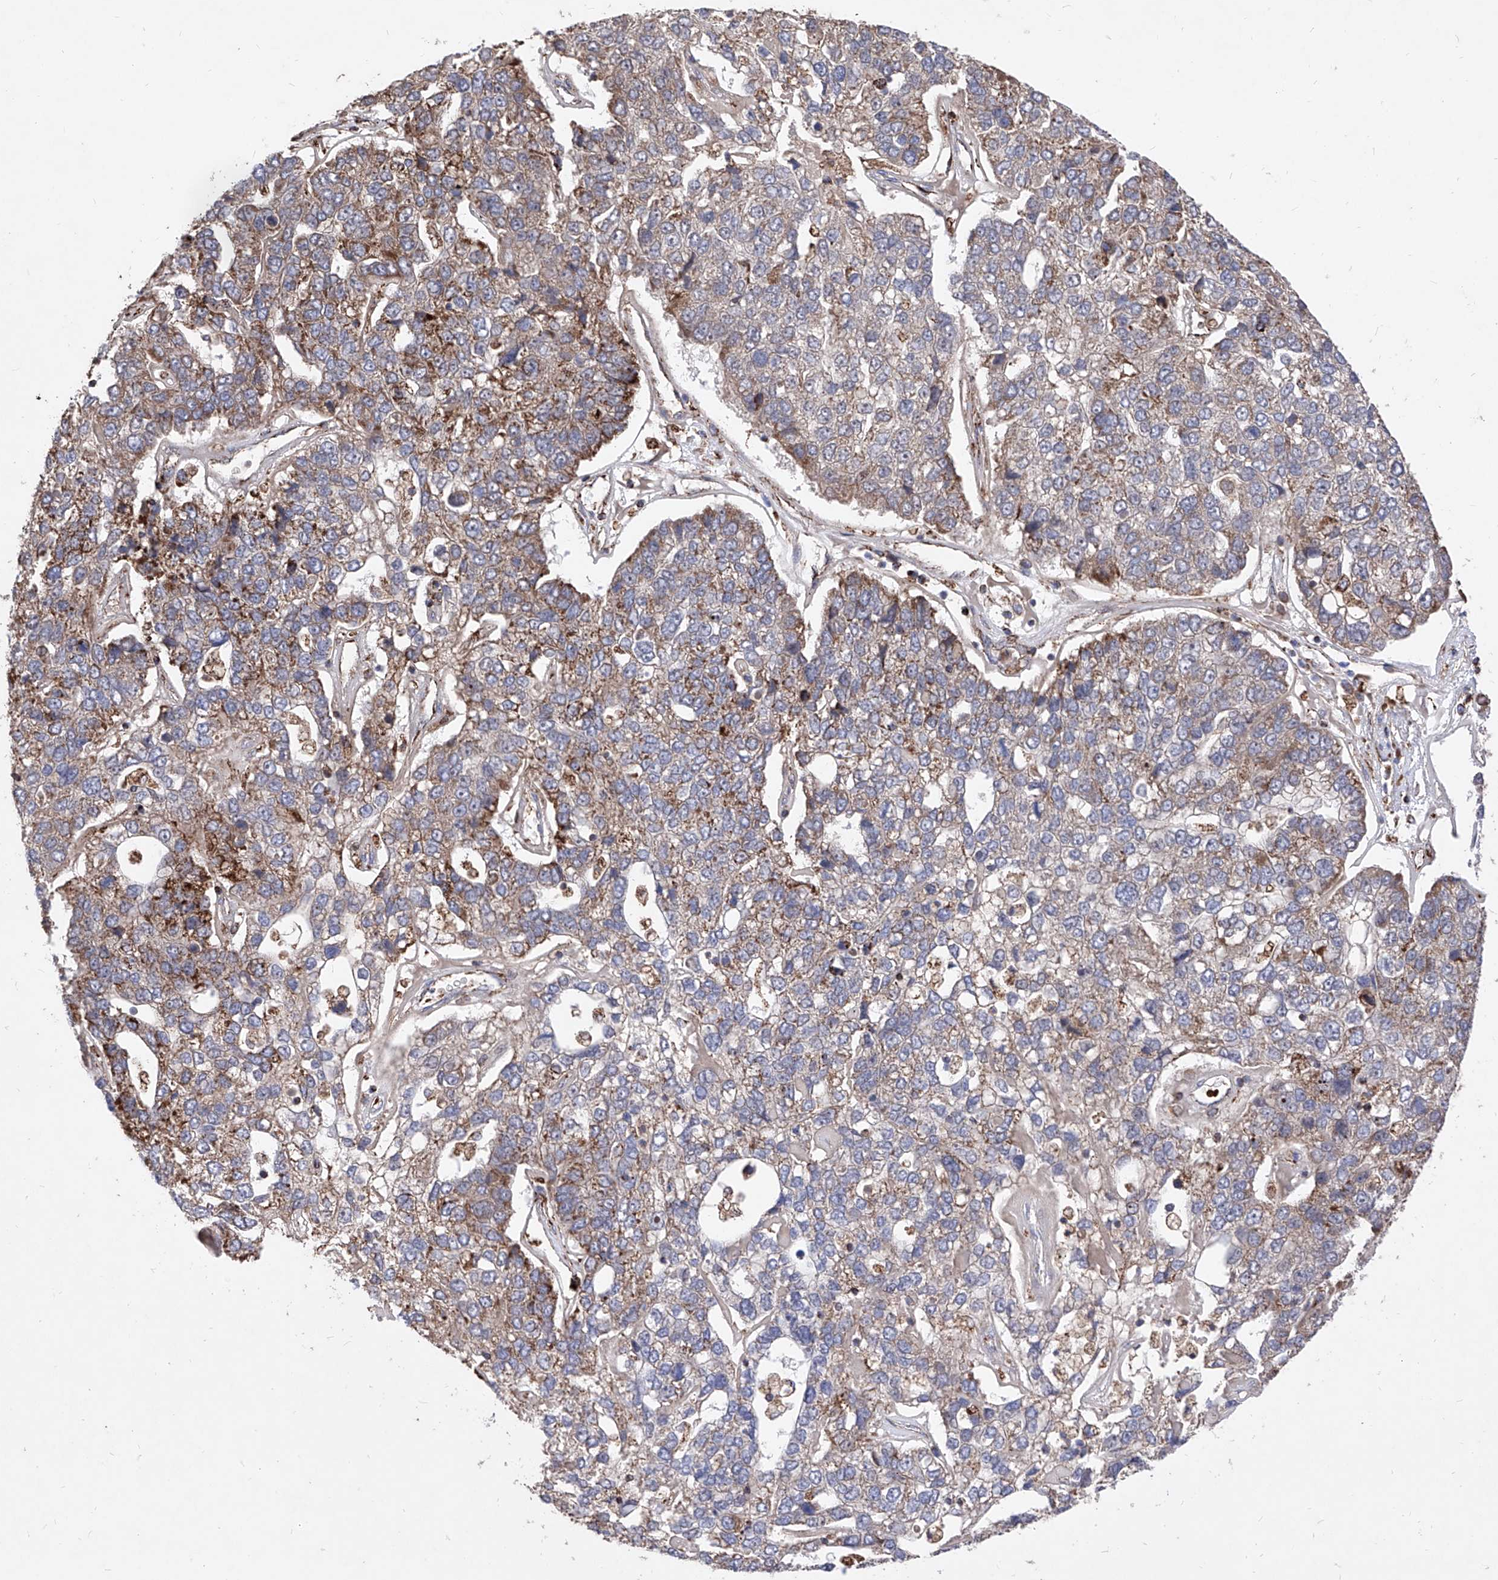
{"staining": {"intensity": "moderate", "quantity": ">75%", "location": "cytoplasmic/membranous"}, "tissue": "pancreatic cancer", "cell_type": "Tumor cells", "image_type": "cancer", "snomed": [{"axis": "morphology", "description": "Adenocarcinoma, NOS"}, {"axis": "topography", "description": "Pancreas"}], "caption": "High-power microscopy captured an IHC histopathology image of pancreatic adenocarcinoma, revealing moderate cytoplasmic/membranous expression in approximately >75% of tumor cells.", "gene": "SEMA6A", "patient": {"sex": "female", "age": 61}}